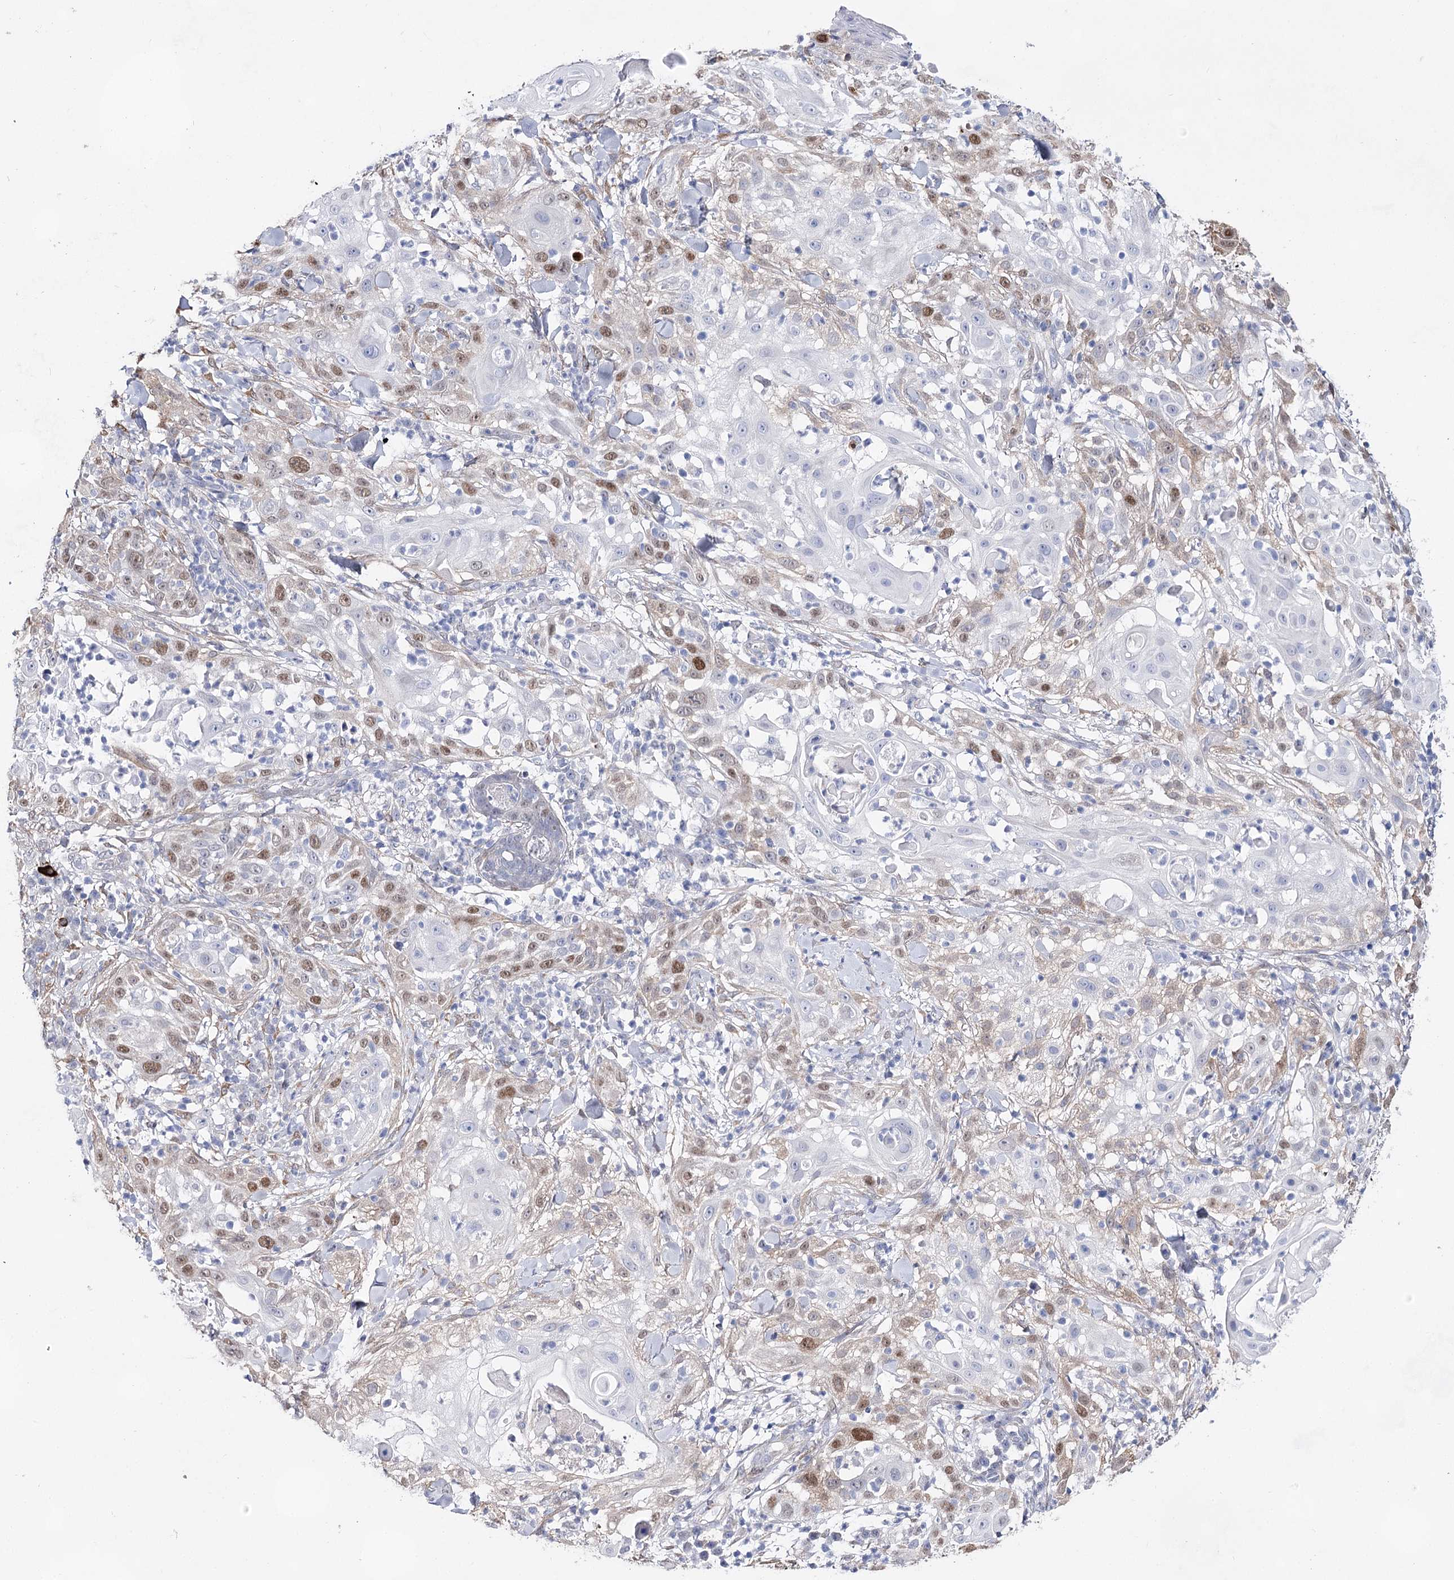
{"staining": {"intensity": "moderate", "quantity": "25%-75%", "location": "nuclear"}, "tissue": "skin cancer", "cell_type": "Tumor cells", "image_type": "cancer", "snomed": [{"axis": "morphology", "description": "Squamous cell carcinoma, NOS"}, {"axis": "topography", "description": "Skin"}], "caption": "Immunohistochemistry histopathology image of human skin cancer (squamous cell carcinoma) stained for a protein (brown), which reveals medium levels of moderate nuclear positivity in about 25%-75% of tumor cells.", "gene": "UGDH", "patient": {"sex": "female", "age": 44}}